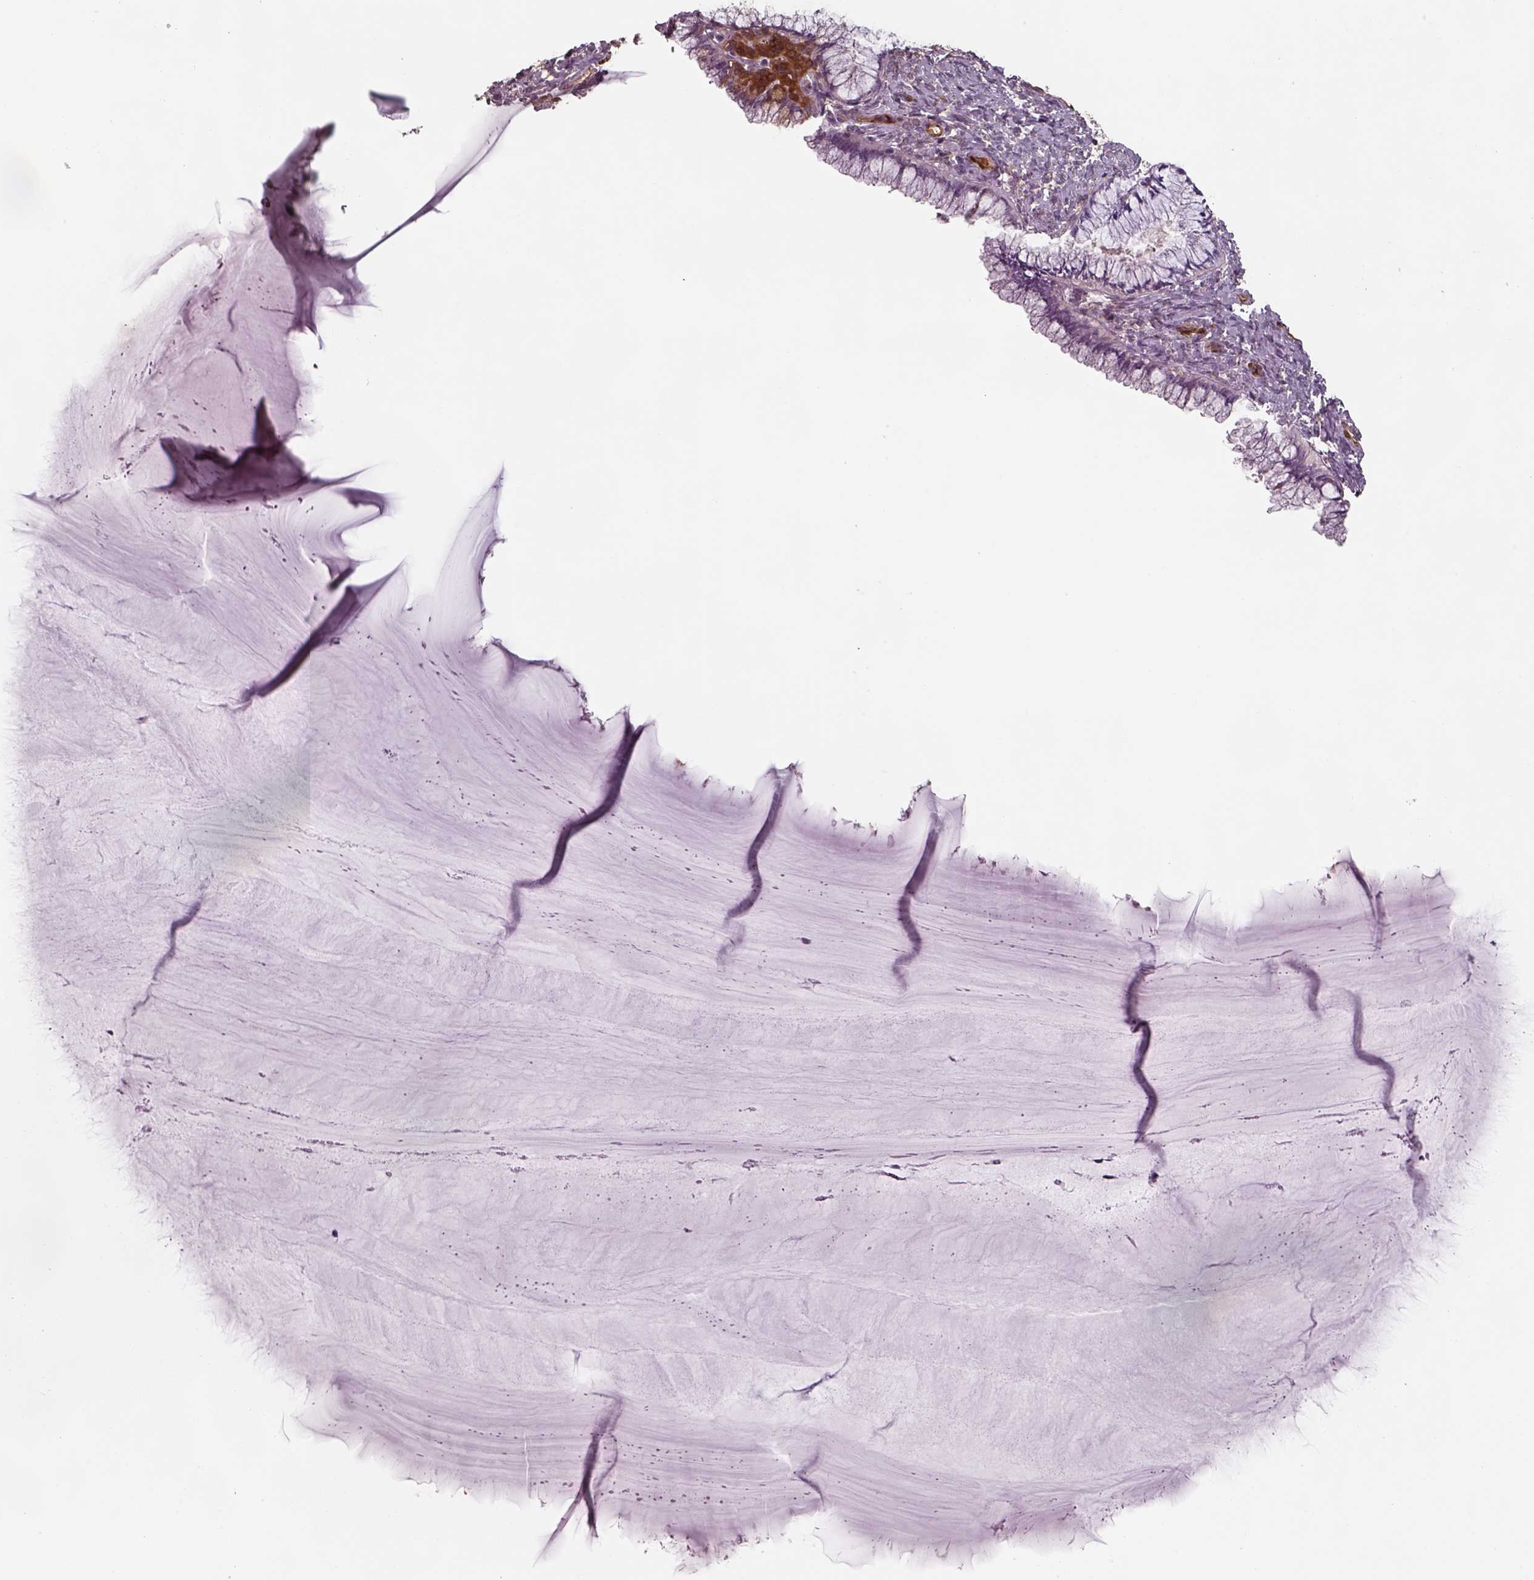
{"staining": {"intensity": "negative", "quantity": "none", "location": "none"}, "tissue": "cervix", "cell_type": "Glandular cells", "image_type": "normal", "snomed": [{"axis": "morphology", "description": "Normal tissue, NOS"}, {"axis": "topography", "description": "Cervix"}], "caption": "Glandular cells show no significant protein staining in unremarkable cervix.", "gene": "ISYNA1", "patient": {"sex": "female", "age": 37}}